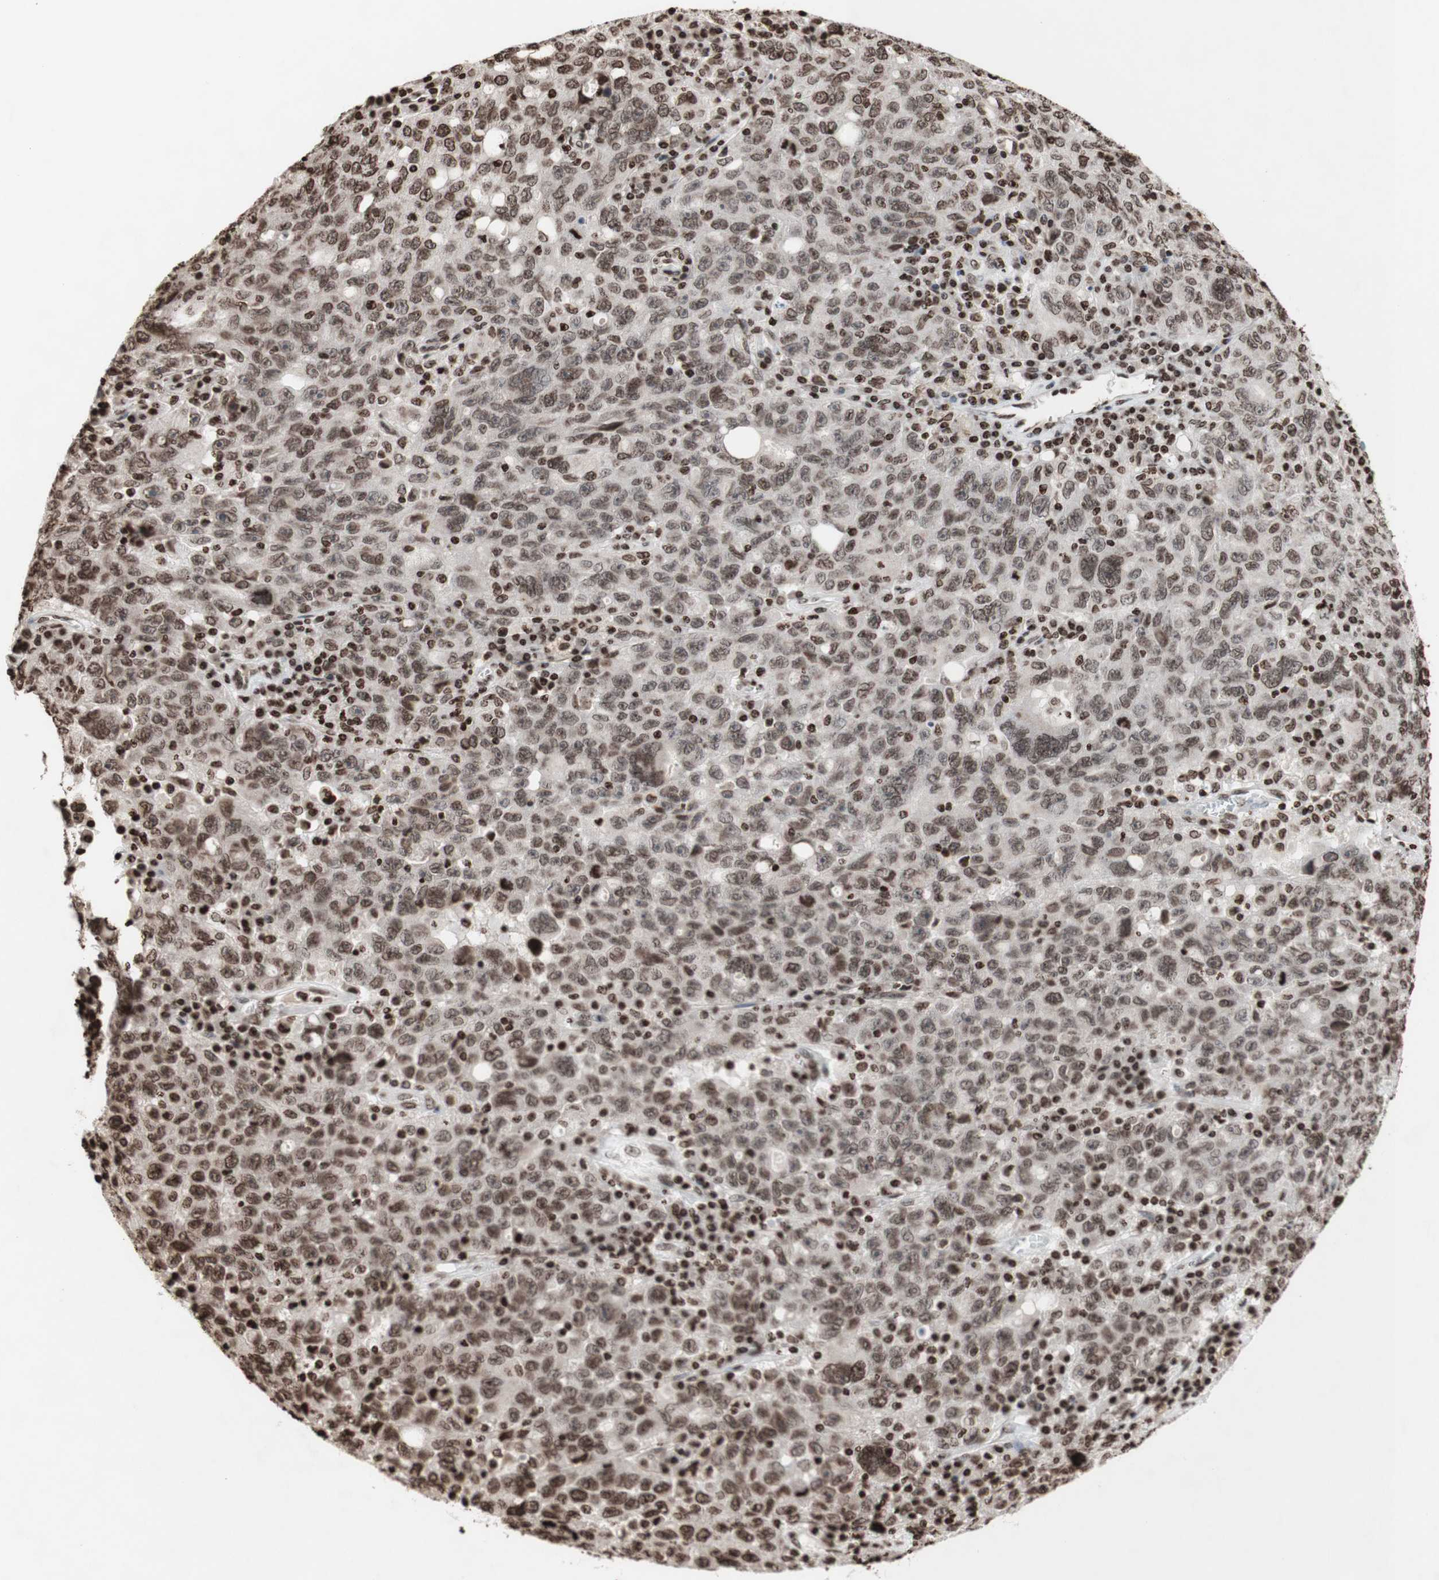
{"staining": {"intensity": "moderate", "quantity": ">75%", "location": "nuclear"}, "tissue": "ovarian cancer", "cell_type": "Tumor cells", "image_type": "cancer", "snomed": [{"axis": "morphology", "description": "Carcinoma, endometroid"}, {"axis": "topography", "description": "Ovary"}], "caption": "Endometroid carcinoma (ovarian) stained with a brown dye displays moderate nuclear positive expression in approximately >75% of tumor cells.", "gene": "NCOA3", "patient": {"sex": "female", "age": 62}}